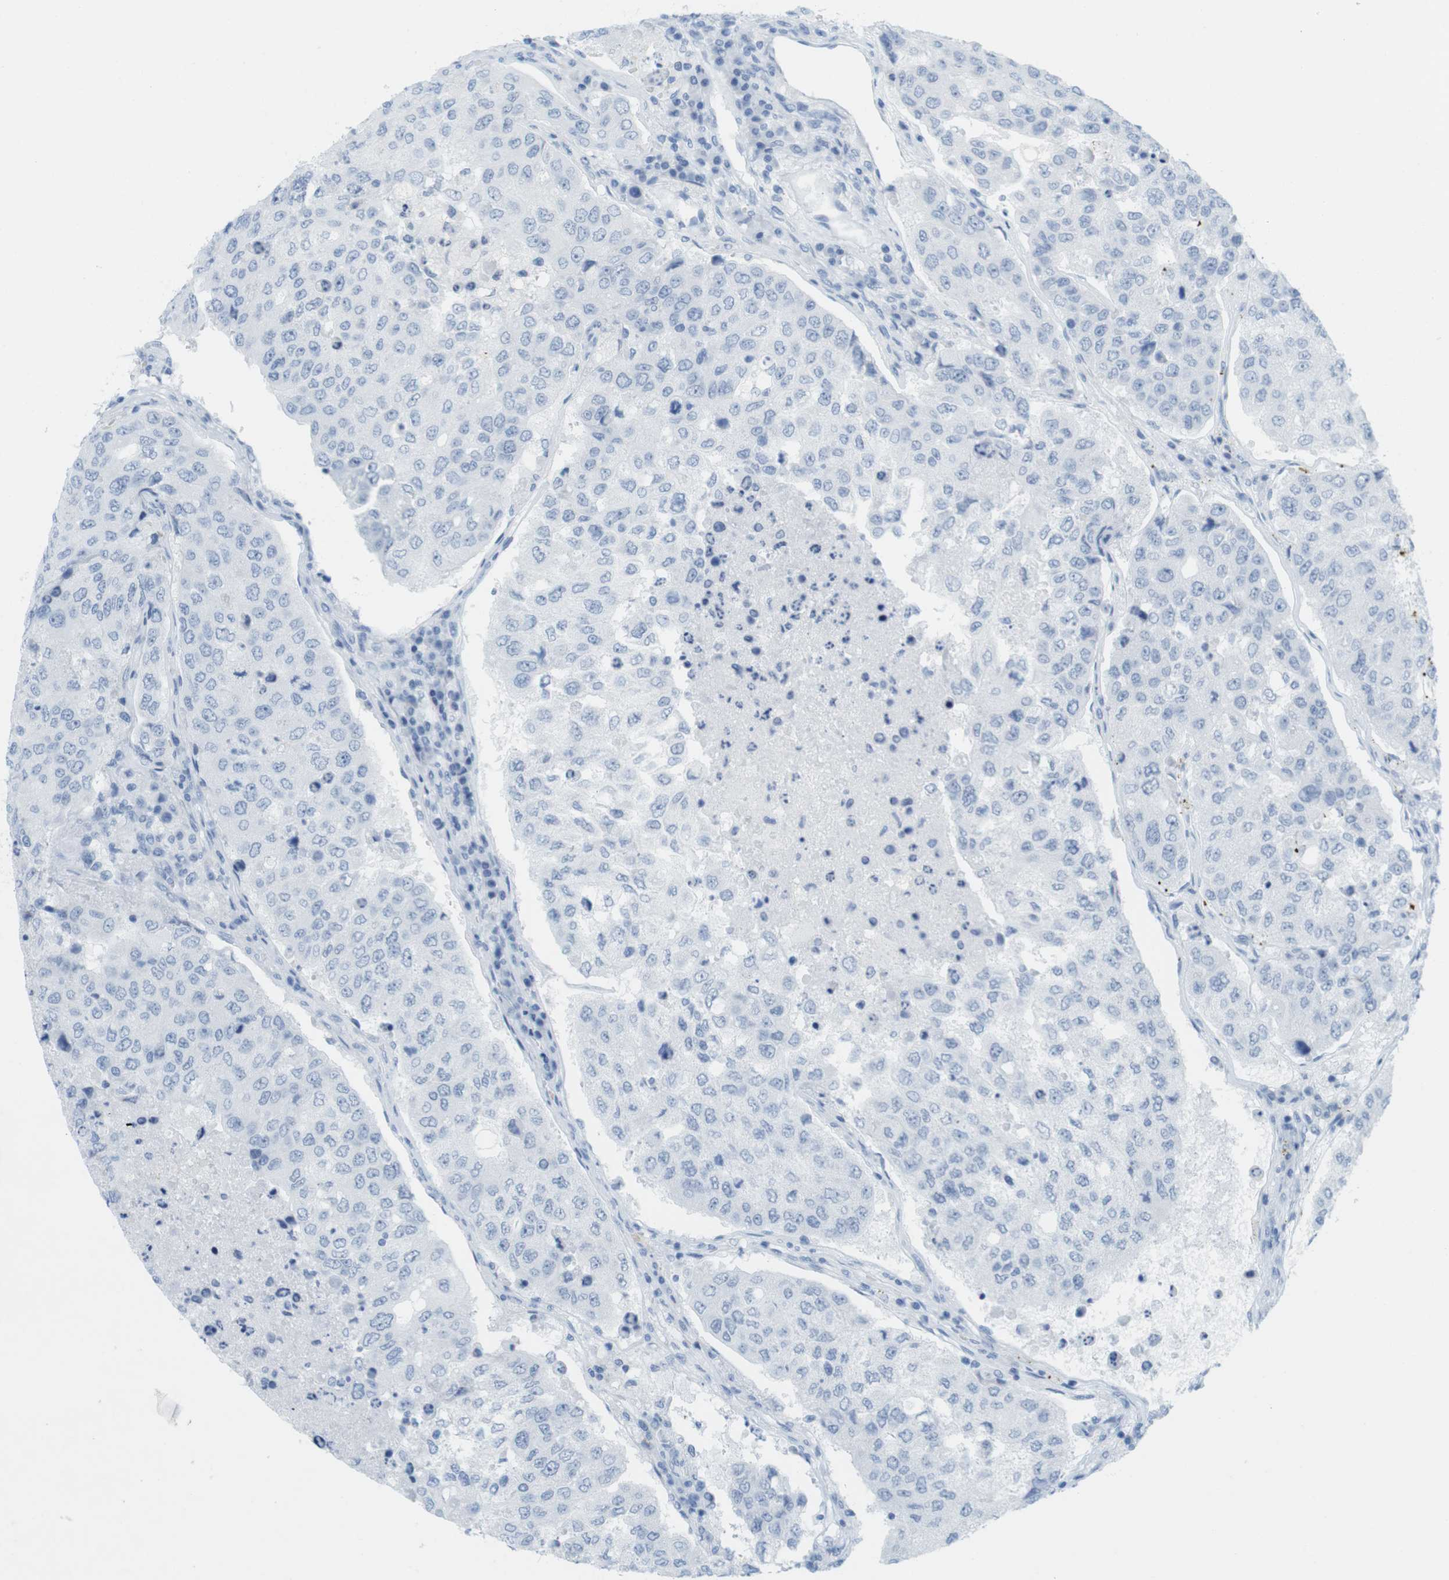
{"staining": {"intensity": "negative", "quantity": "none", "location": "none"}, "tissue": "urothelial cancer", "cell_type": "Tumor cells", "image_type": "cancer", "snomed": [{"axis": "morphology", "description": "Urothelial carcinoma, High grade"}, {"axis": "topography", "description": "Lymph node"}, {"axis": "topography", "description": "Urinary bladder"}], "caption": "There is no significant staining in tumor cells of high-grade urothelial carcinoma.", "gene": "TNNT2", "patient": {"sex": "male", "age": 51}}